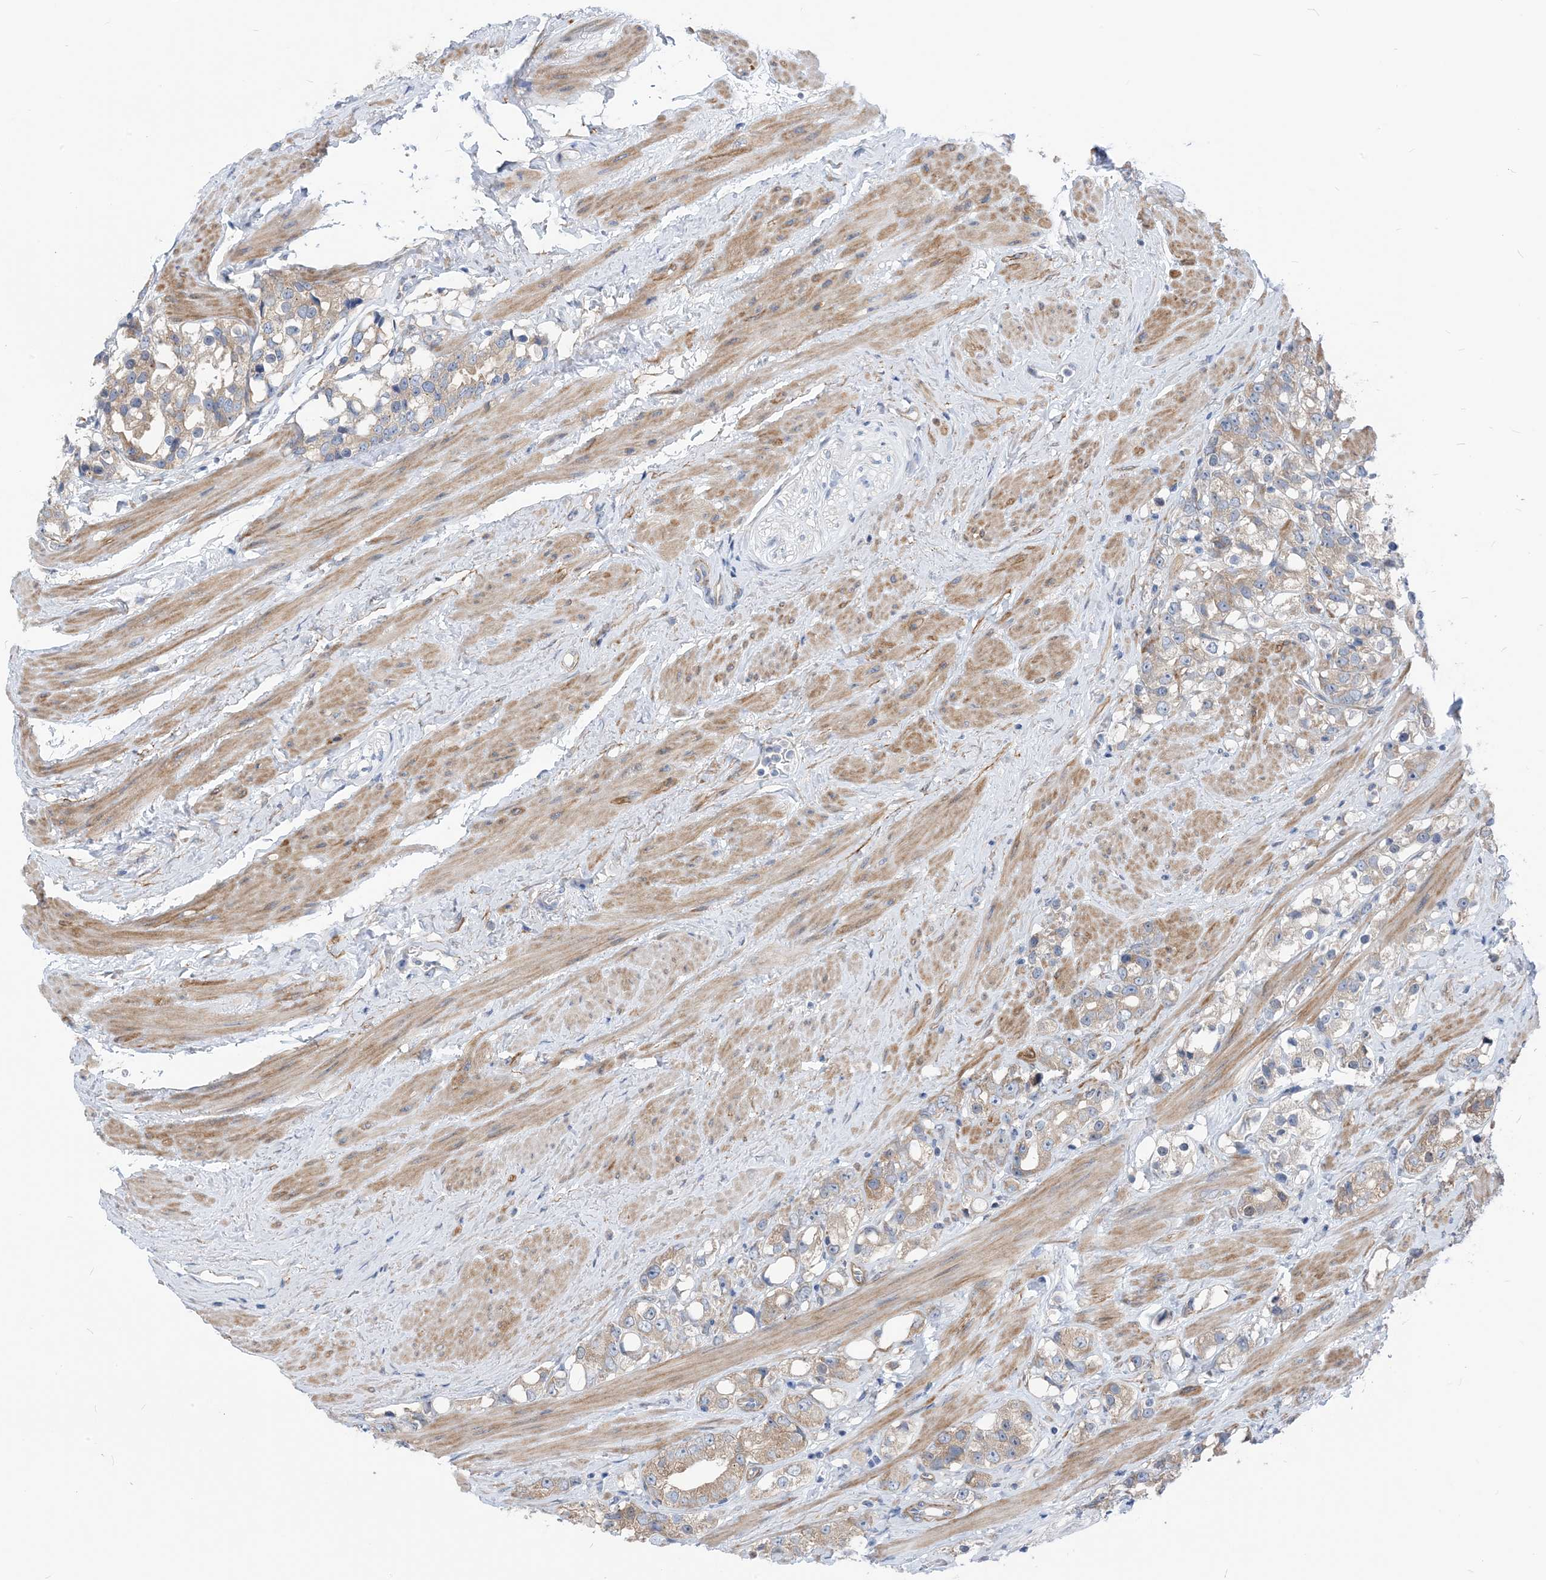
{"staining": {"intensity": "weak", "quantity": "25%-75%", "location": "cytoplasmic/membranous"}, "tissue": "prostate cancer", "cell_type": "Tumor cells", "image_type": "cancer", "snomed": [{"axis": "morphology", "description": "Adenocarcinoma, NOS"}, {"axis": "topography", "description": "Prostate"}], "caption": "Prostate adenocarcinoma was stained to show a protein in brown. There is low levels of weak cytoplasmic/membranous expression in about 25%-75% of tumor cells.", "gene": "PLEKHA3", "patient": {"sex": "male", "age": 79}}